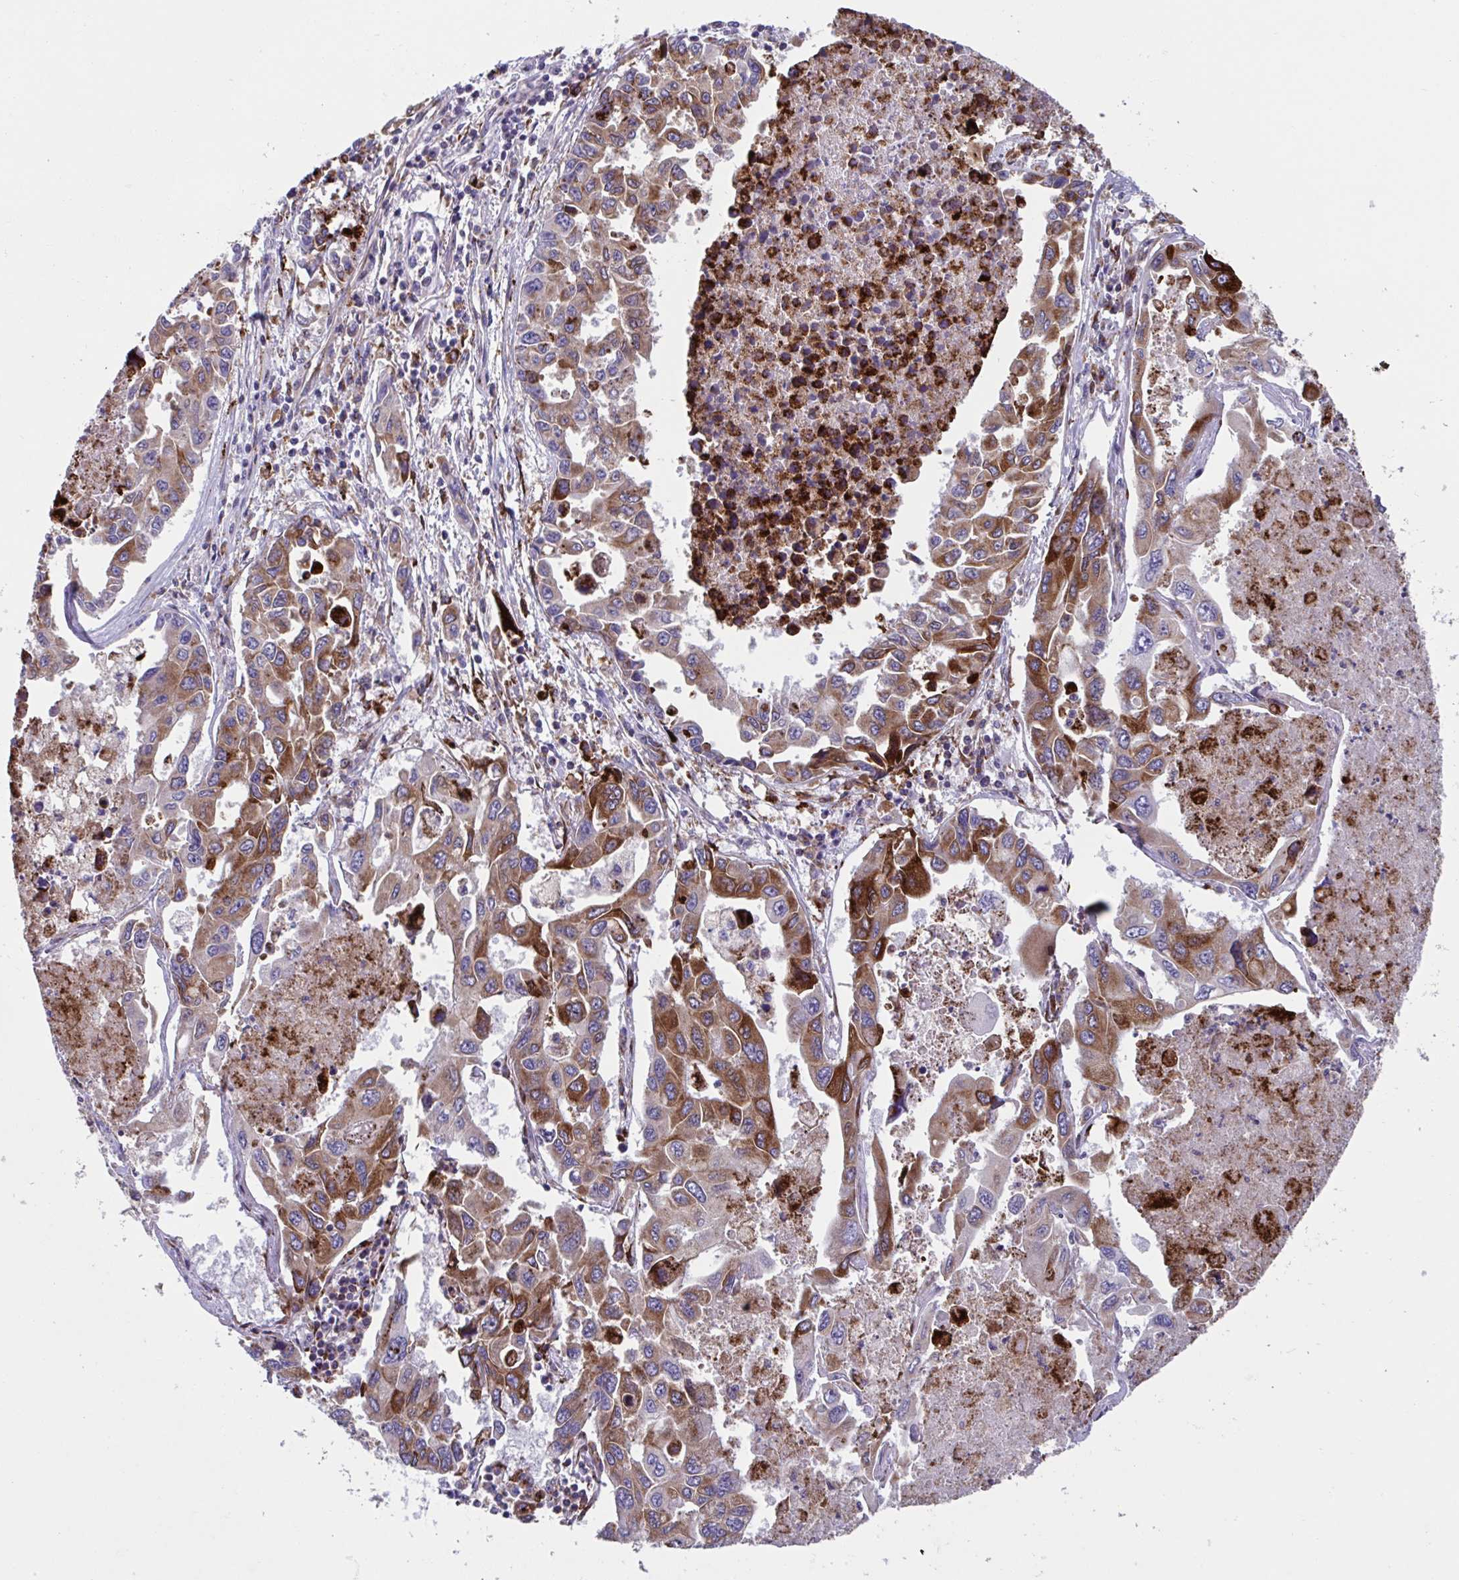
{"staining": {"intensity": "moderate", "quantity": ">75%", "location": "cytoplasmic/membranous"}, "tissue": "lung cancer", "cell_type": "Tumor cells", "image_type": "cancer", "snomed": [{"axis": "morphology", "description": "Adenocarcinoma, NOS"}, {"axis": "topography", "description": "Lung"}], "caption": "Tumor cells display medium levels of moderate cytoplasmic/membranous staining in about >75% of cells in lung adenocarcinoma.", "gene": "RFK", "patient": {"sex": "male", "age": 64}}